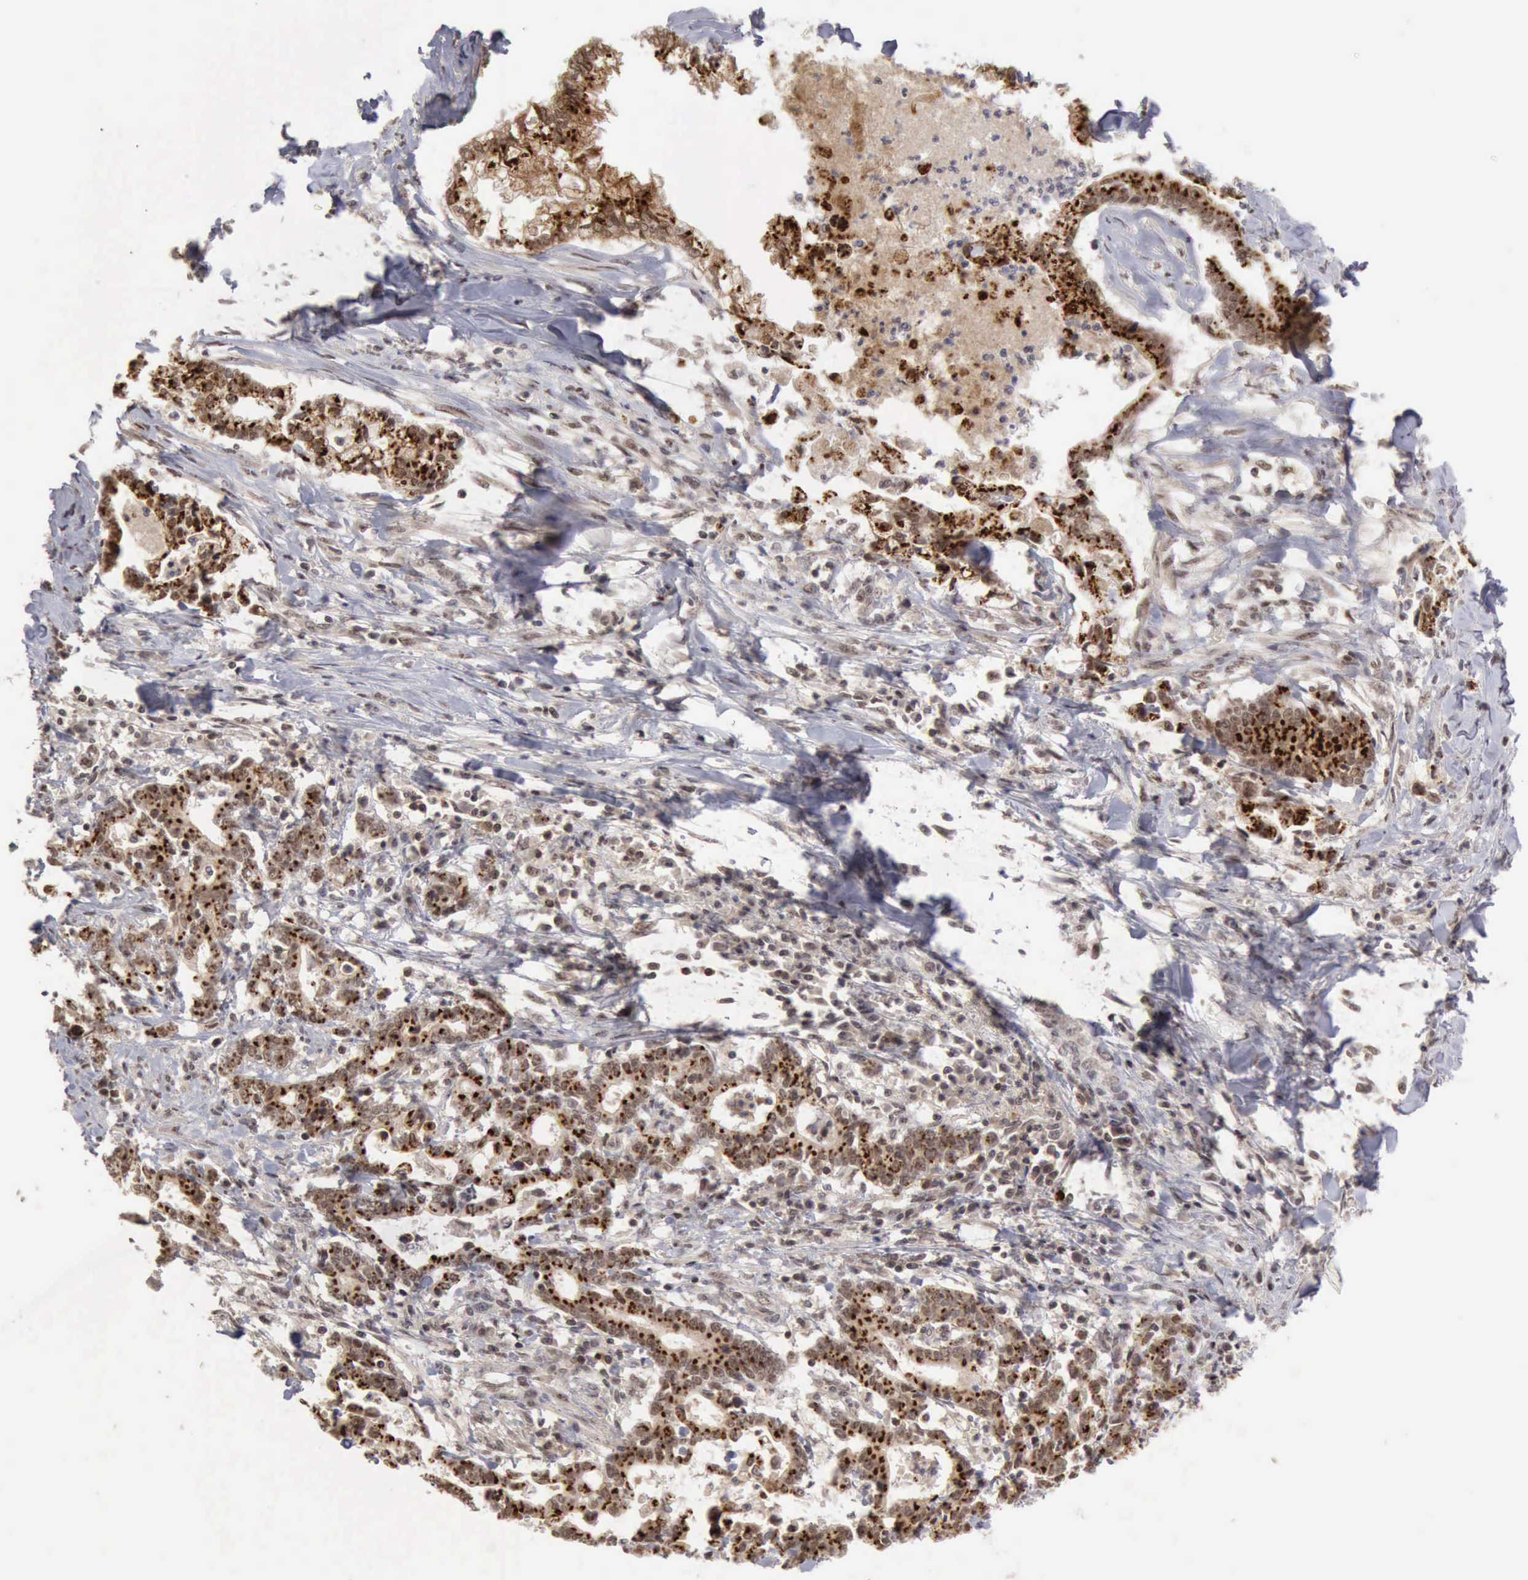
{"staining": {"intensity": "moderate", "quantity": "25%-75%", "location": "cytoplasmic/membranous"}, "tissue": "liver cancer", "cell_type": "Tumor cells", "image_type": "cancer", "snomed": [{"axis": "morphology", "description": "Cholangiocarcinoma"}, {"axis": "topography", "description": "Liver"}], "caption": "This photomicrograph displays immunohistochemistry staining of cholangiocarcinoma (liver), with medium moderate cytoplasmic/membranous positivity in approximately 25%-75% of tumor cells.", "gene": "CDKN2A", "patient": {"sex": "male", "age": 57}}